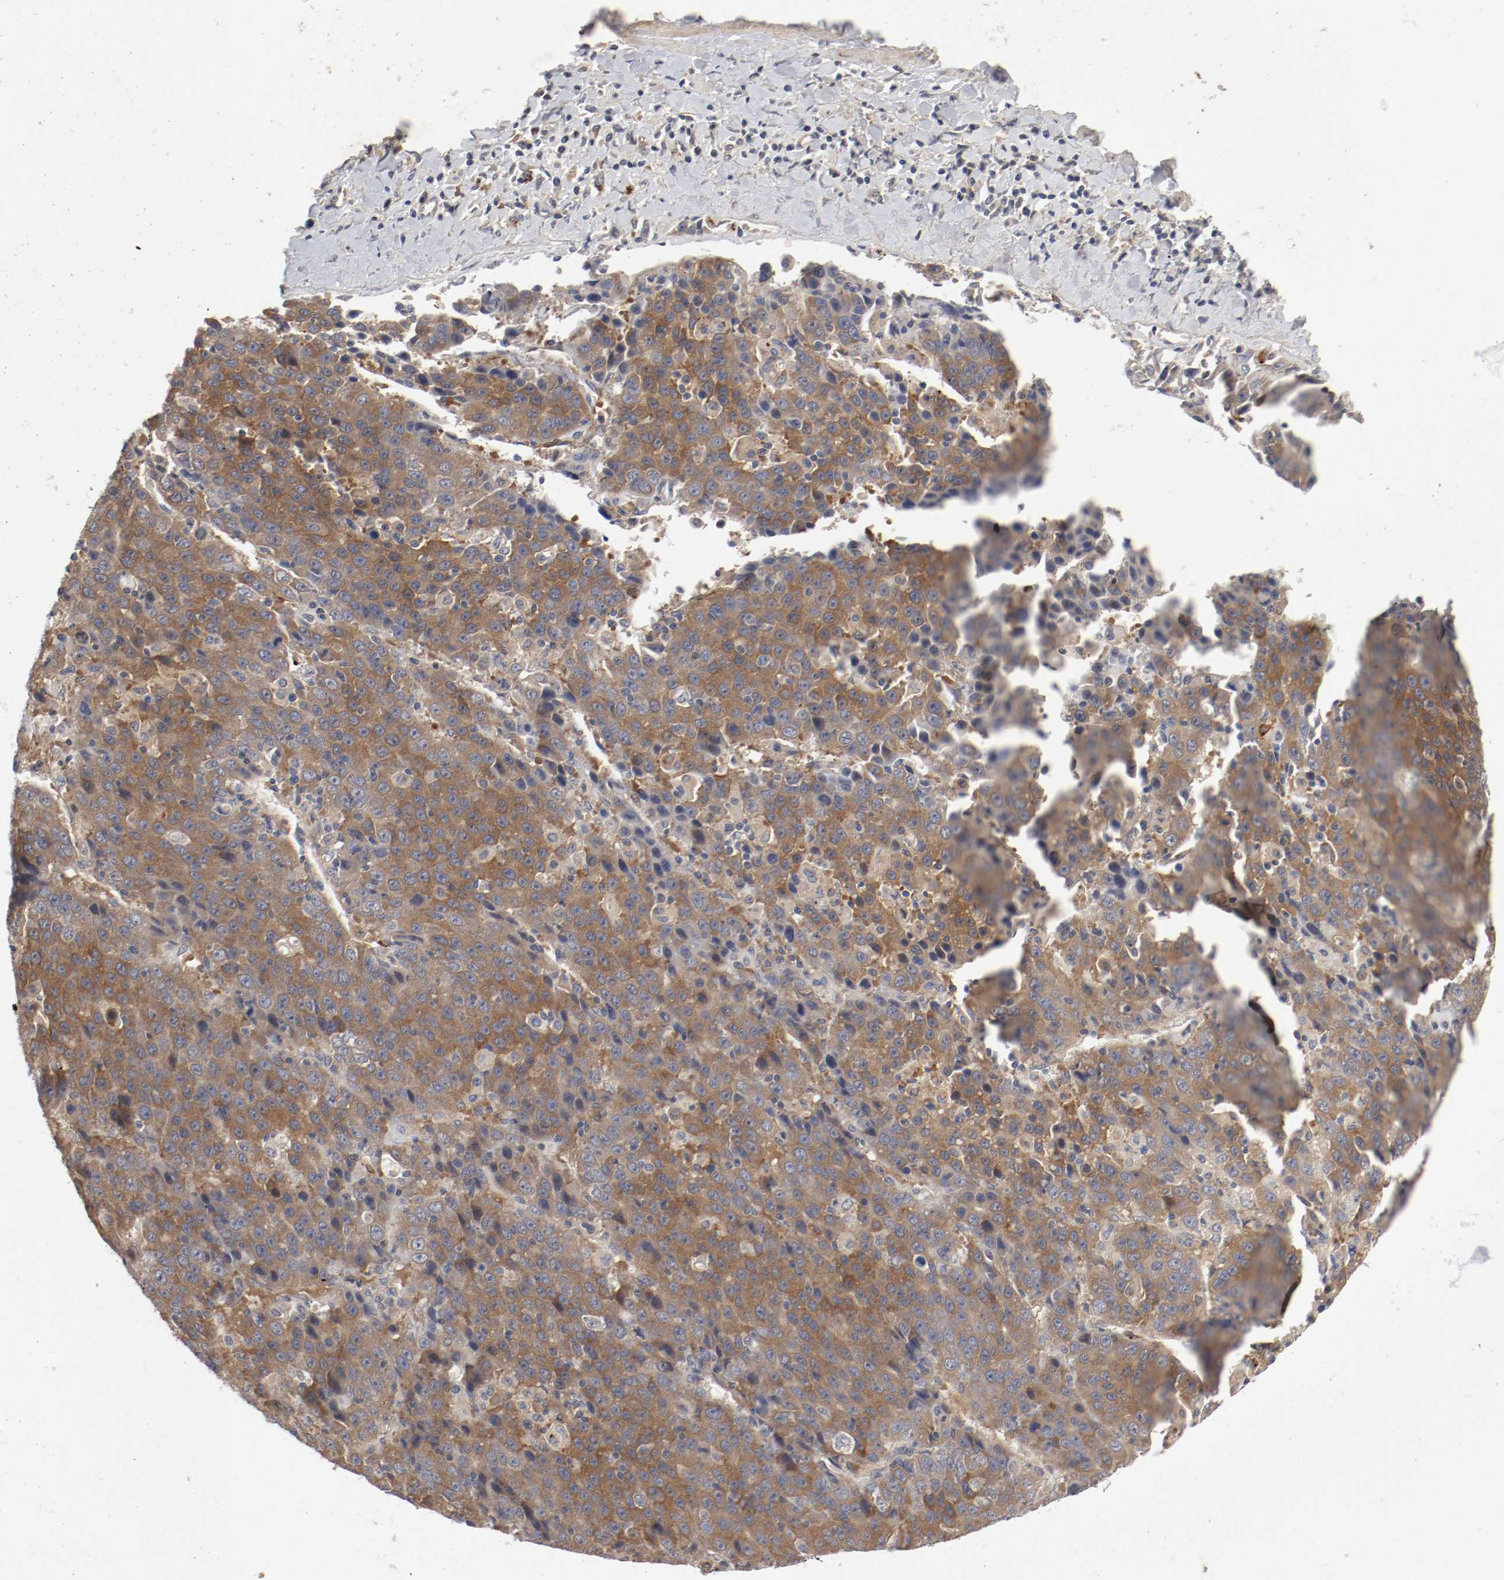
{"staining": {"intensity": "strong", "quantity": ">75%", "location": "cytoplasmic/membranous"}, "tissue": "liver cancer", "cell_type": "Tumor cells", "image_type": "cancer", "snomed": [{"axis": "morphology", "description": "Carcinoma, Hepatocellular, NOS"}, {"axis": "topography", "description": "Liver"}], "caption": "IHC micrograph of neoplastic tissue: human hepatocellular carcinoma (liver) stained using IHC demonstrates high levels of strong protein expression localized specifically in the cytoplasmic/membranous of tumor cells, appearing as a cytoplasmic/membranous brown color.", "gene": "REN", "patient": {"sex": "female", "age": 53}}